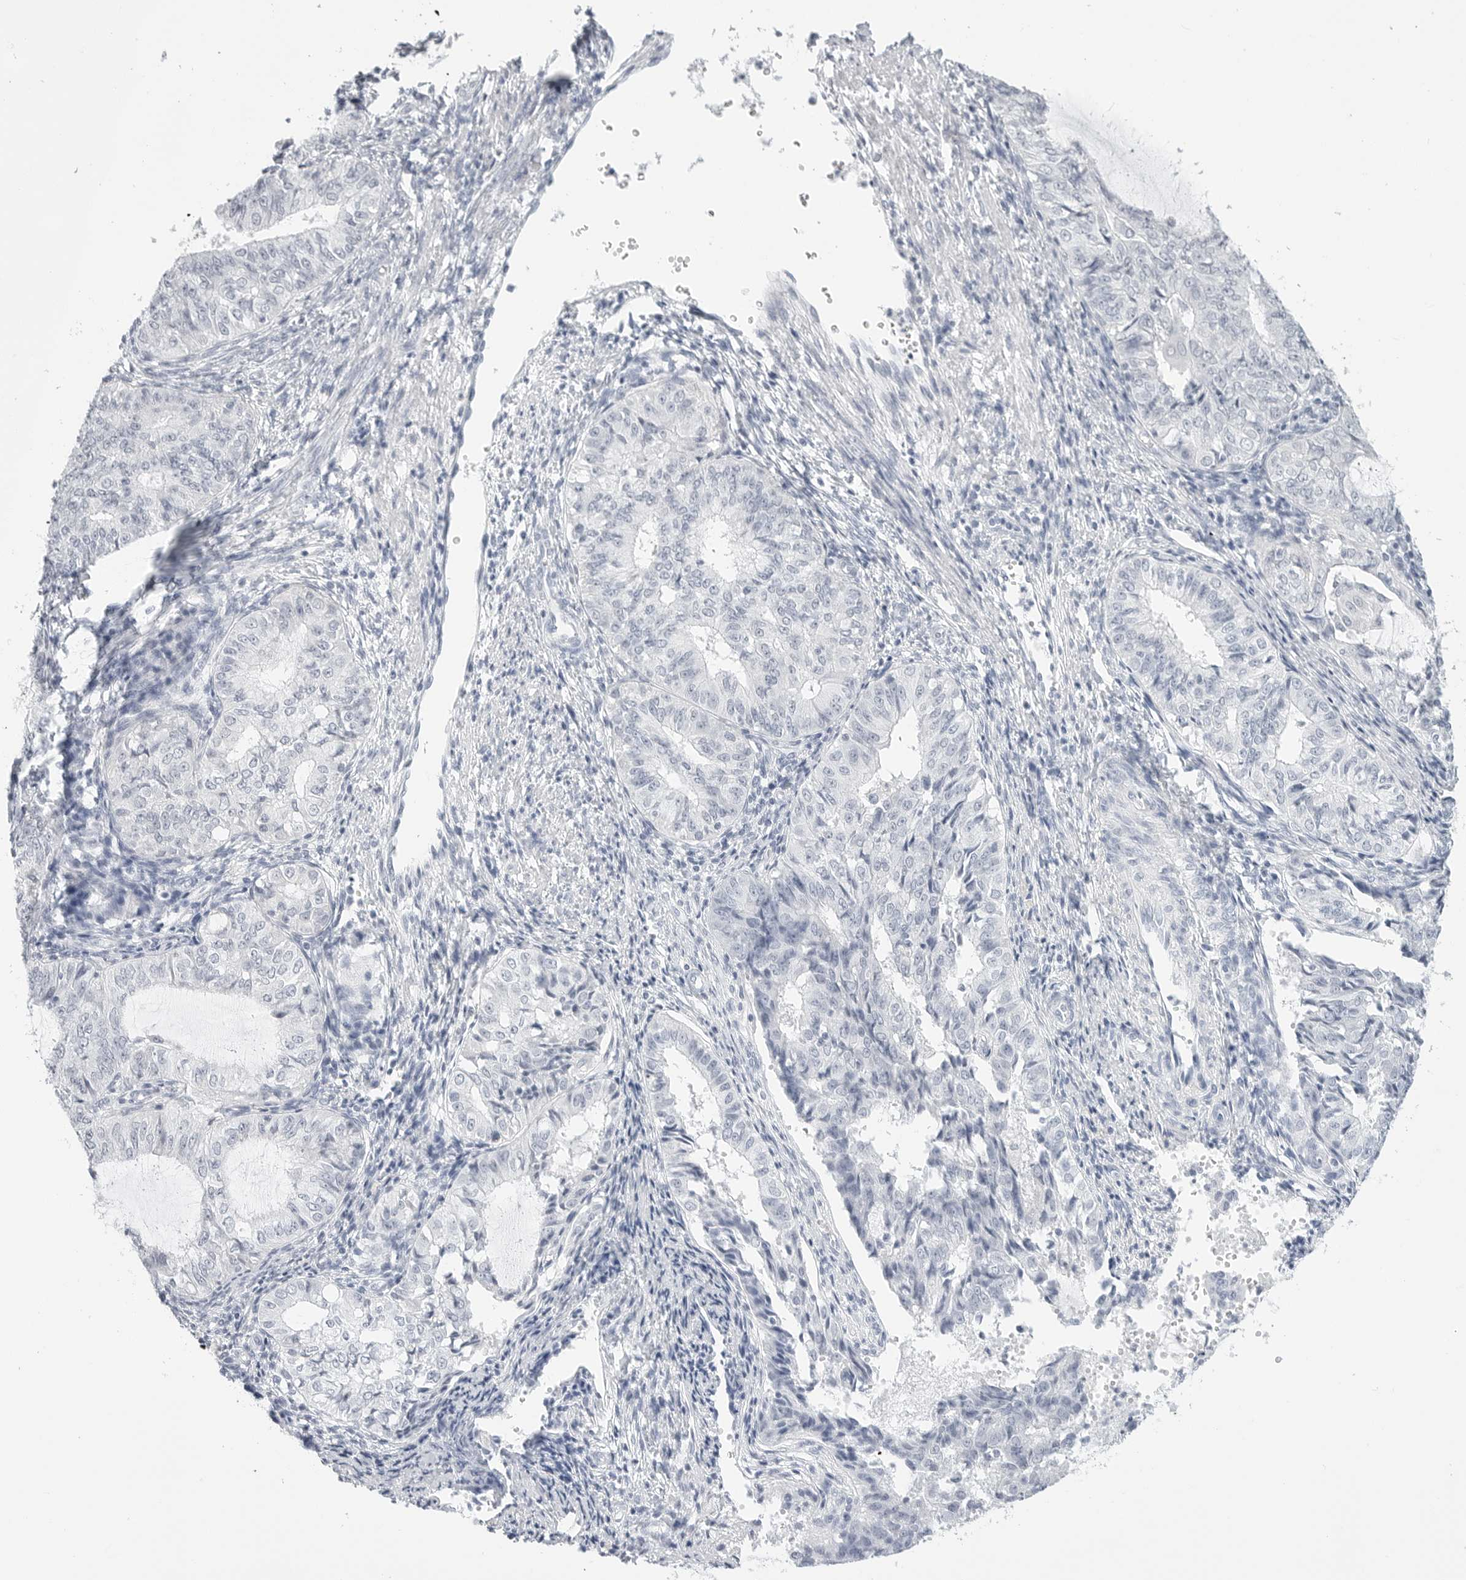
{"staining": {"intensity": "negative", "quantity": "none", "location": "none"}, "tissue": "endometrial cancer", "cell_type": "Tumor cells", "image_type": "cancer", "snomed": [{"axis": "morphology", "description": "Adenocarcinoma, NOS"}, {"axis": "topography", "description": "Endometrium"}], "caption": "Tumor cells show no significant protein staining in endometrial cancer (adenocarcinoma).", "gene": "HMGCS2", "patient": {"sex": "female", "age": 32}}